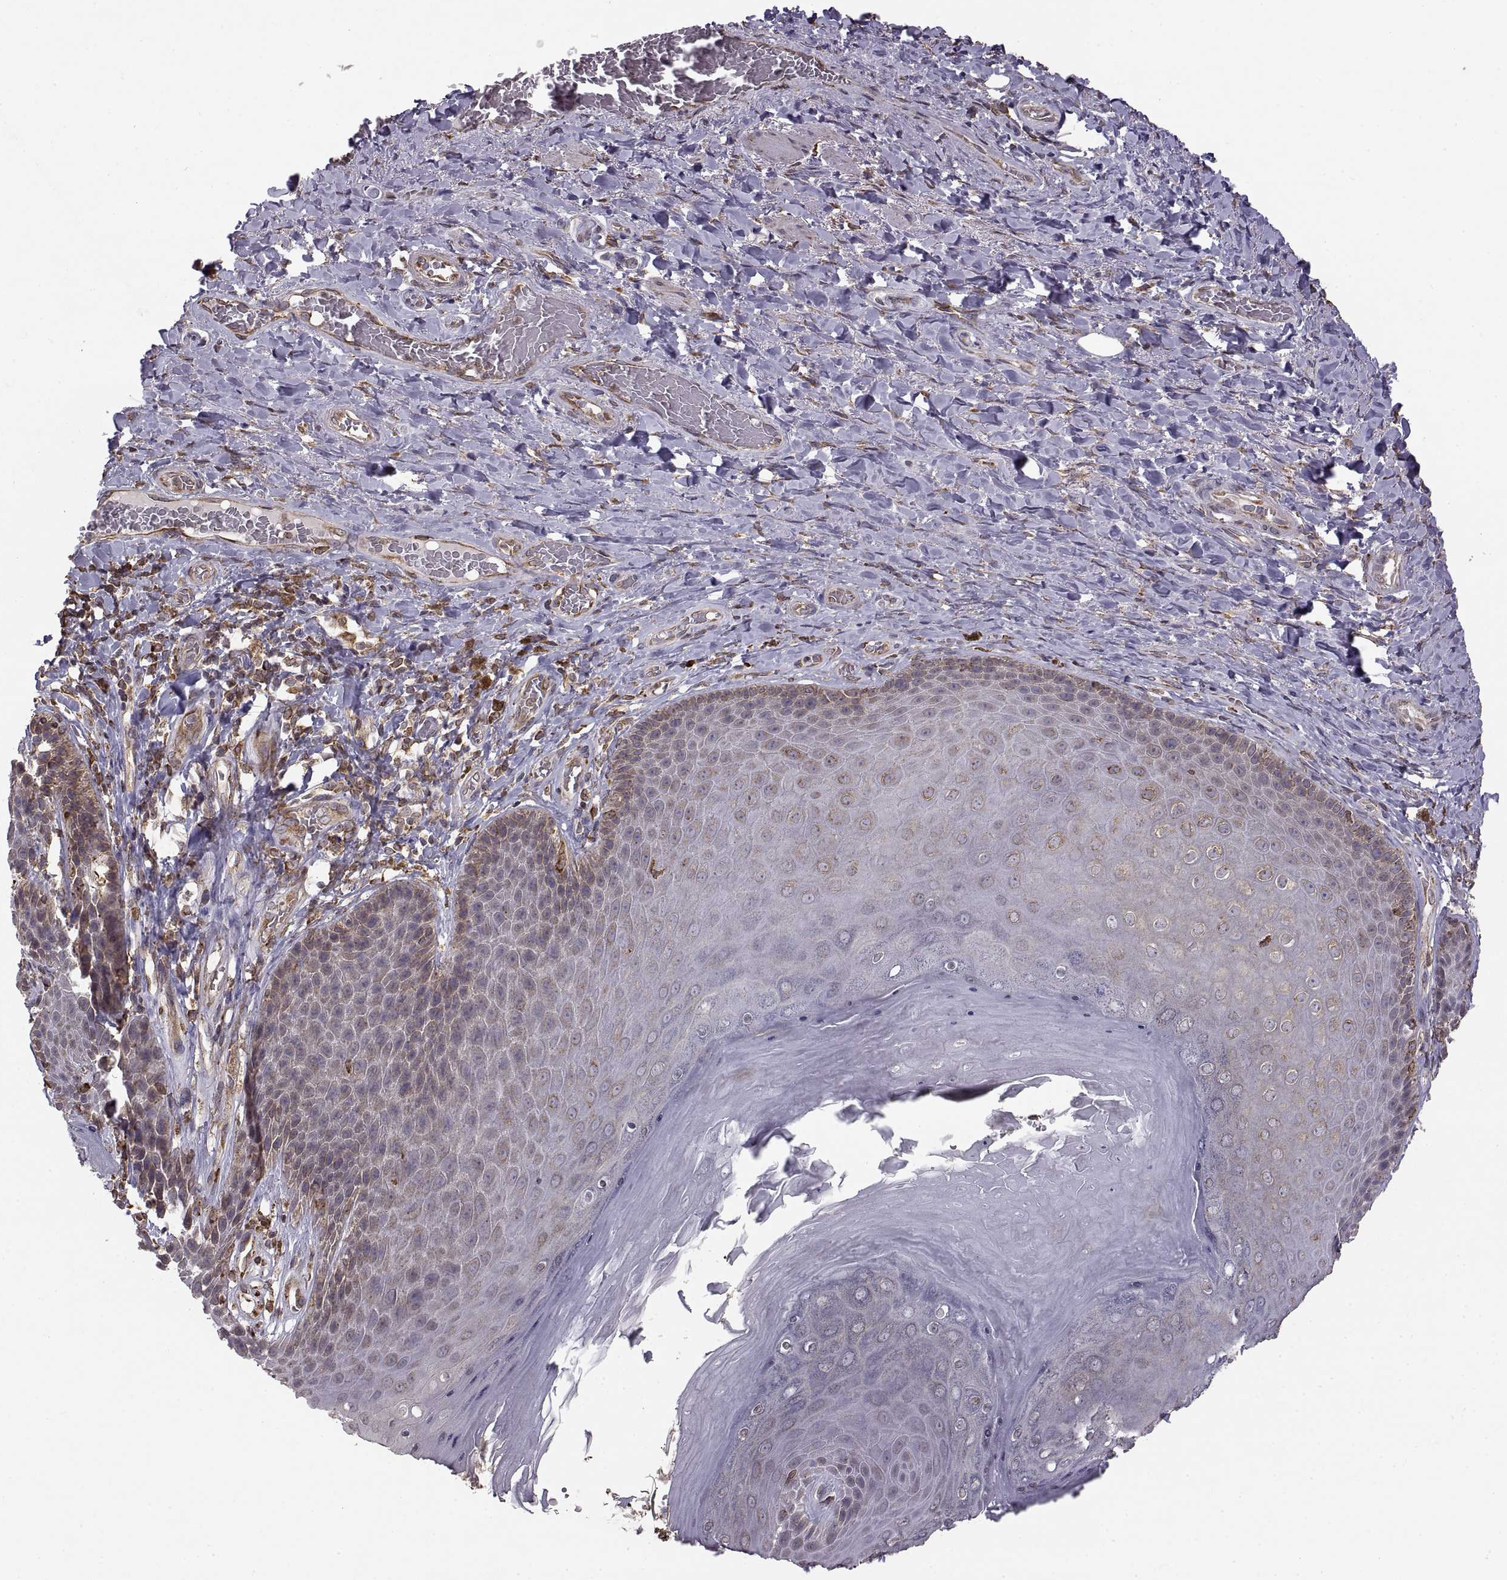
{"staining": {"intensity": "strong", "quantity": "<25%", "location": "cytoplasmic/membranous"}, "tissue": "skin", "cell_type": "Epidermal cells", "image_type": "normal", "snomed": [{"axis": "morphology", "description": "Normal tissue, NOS"}, {"axis": "topography", "description": "Skeletal muscle"}, {"axis": "topography", "description": "Anal"}, {"axis": "topography", "description": "Peripheral nerve tissue"}], "caption": "A brown stain labels strong cytoplasmic/membranous staining of a protein in epidermal cells of unremarkable human skin.", "gene": "PDIA3", "patient": {"sex": "male", "age": 53}}